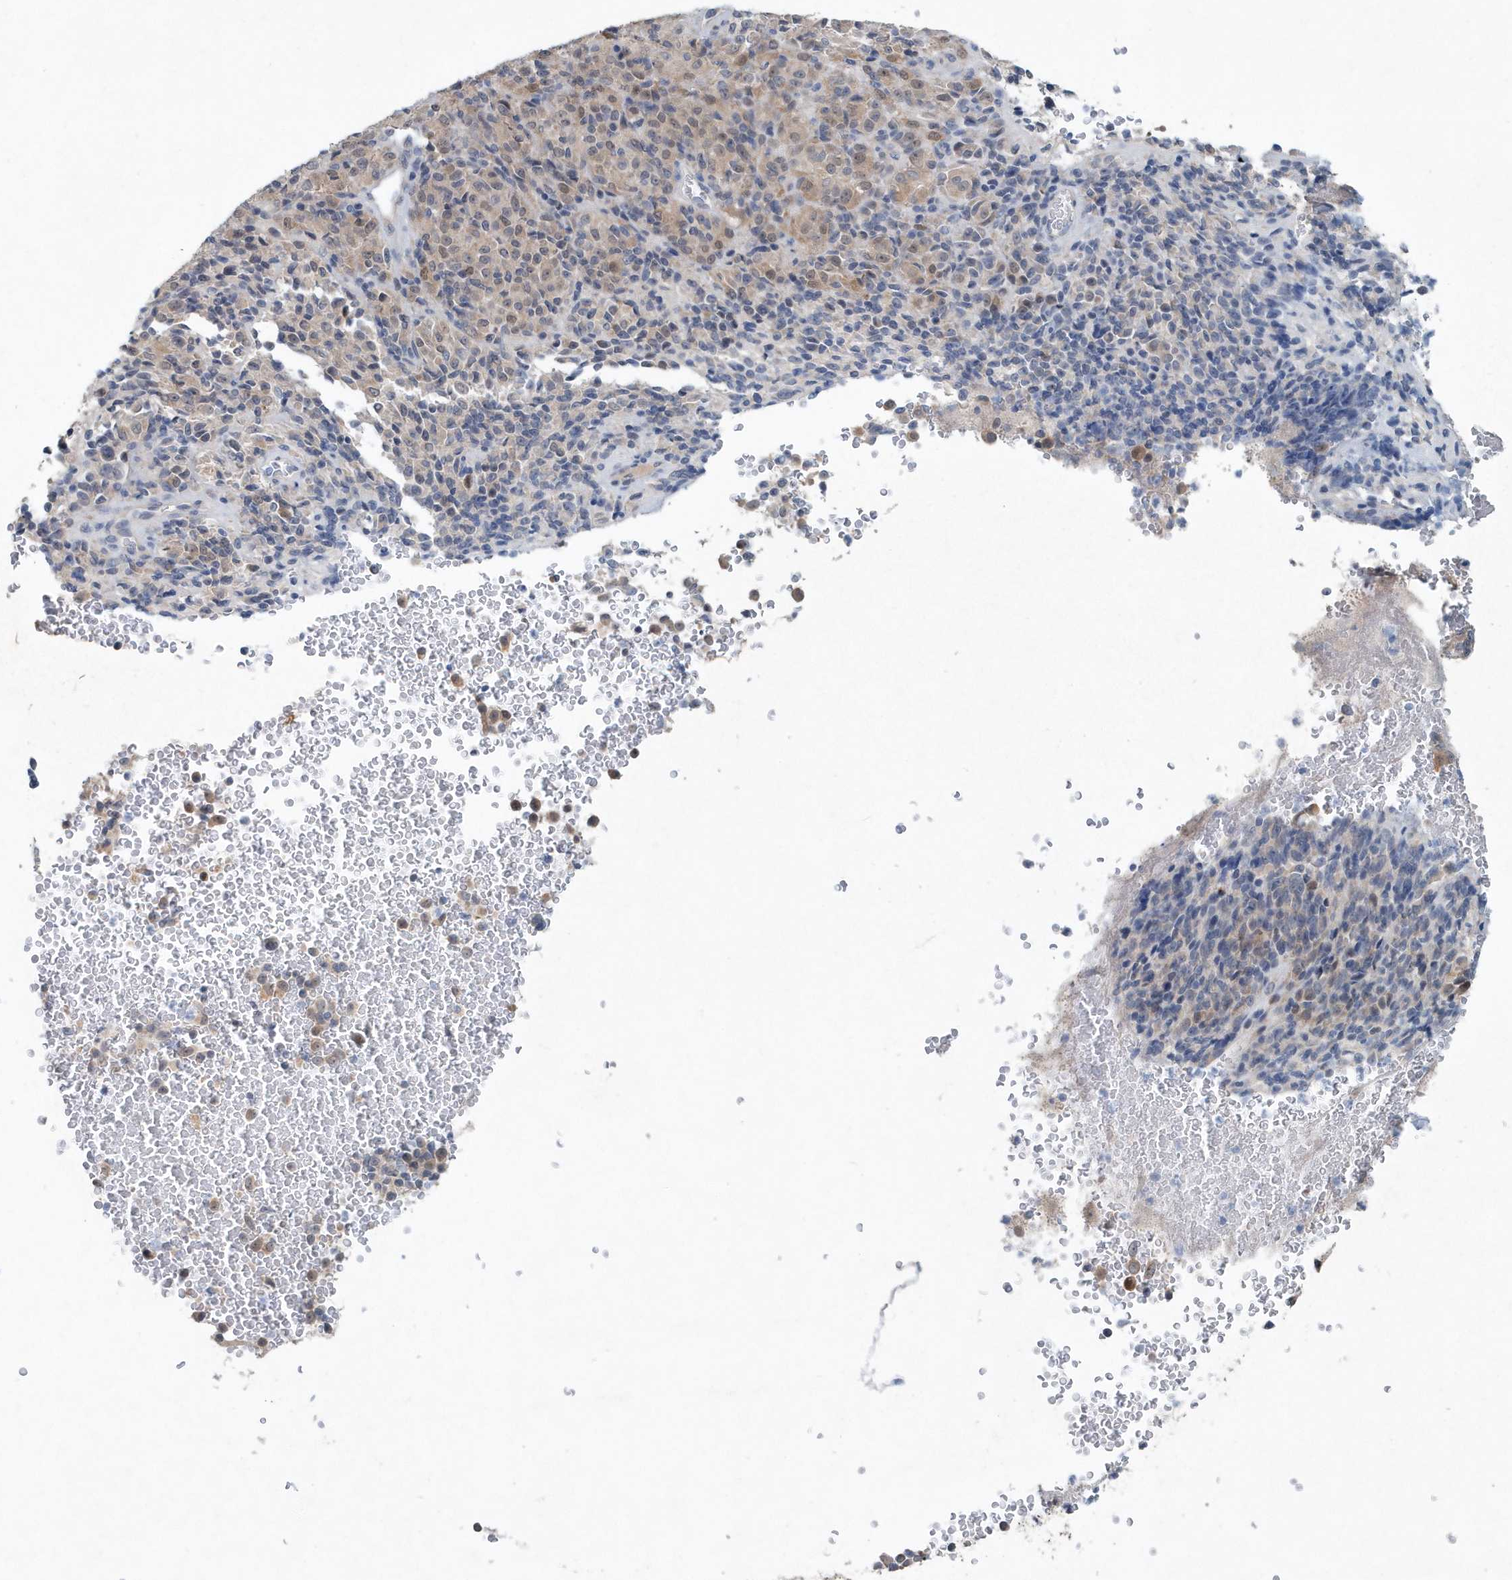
{"staining": {"intensity": "weak", "quantity": "<25%", "location": "nuclear"}, "tissue": "melanoma", "cell_type": "Tumor cells", "image_type": "cancer", "snomed": [{"axis": "morphology", "description": "Malignant melanoma, Metastatic site"}, {"axis": "topography", "description": "Brain"}], "caption": "Immunohistochemical staining of human malignant melanoma (metastatic site) demonstrates no significant positivity in tumor cells.", "gene": "PFN2", "patient": {"sex": "female", "age": 56}}